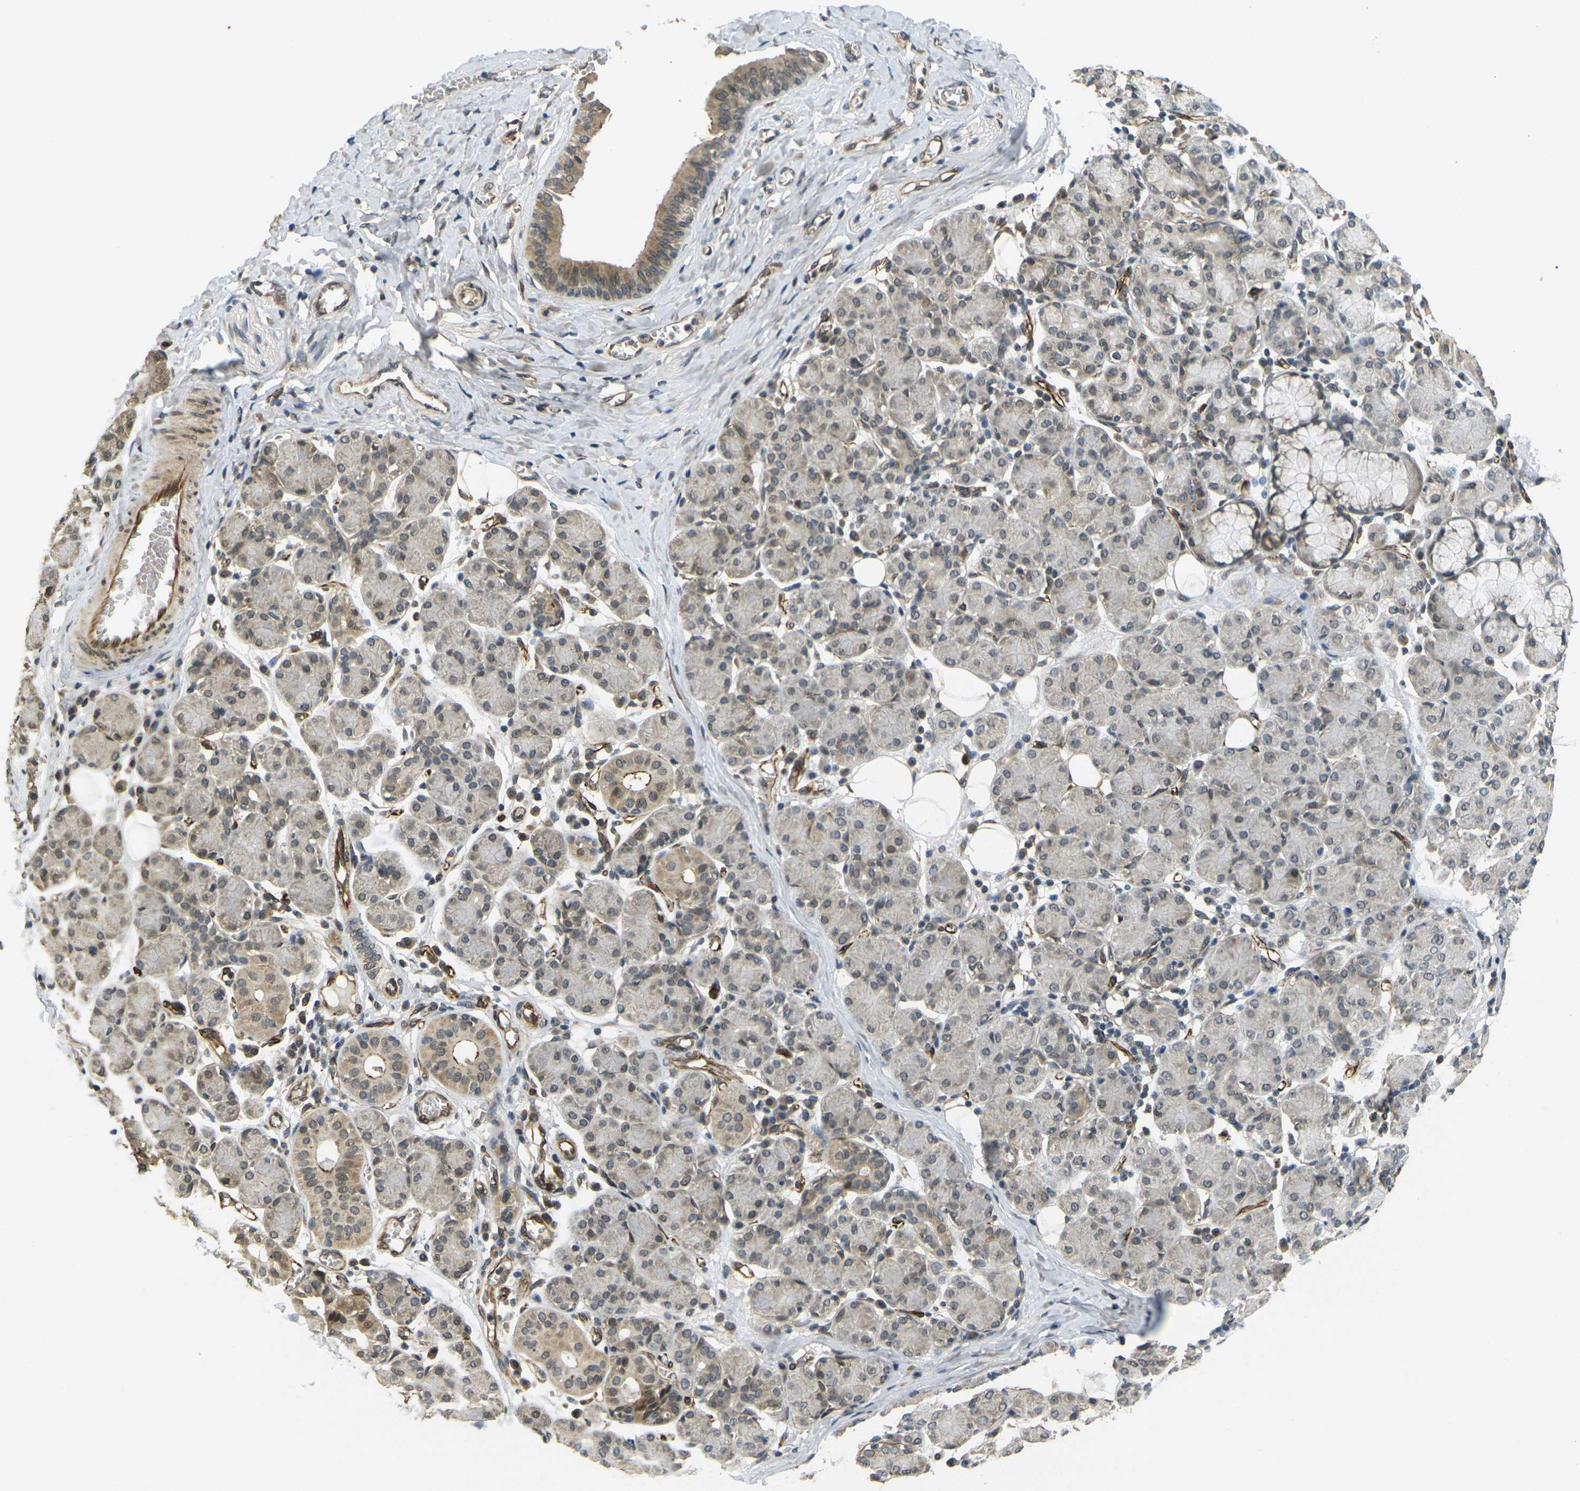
{"staining": {"intensity": "moderate", "quantity": "<25%", "location": "cytoplasmic/membranous"}, "tissue": "salivary gland", "cell_type": "Glandular cells", "image_type": "normal", "snomed": [{"axis": "morphology", "description": "Normal tissue, NOS"}, {"axis": "morphology", "description": "Inflammation, NOS"}, {"axis": "topography", "description": "Lymph node"}, {"axis": "topography", "description": "Salivary gland"}], "caption": "A high-resolution photomicrograph shows IHC staining of normal salivary gland, which shows moderate cytoplasmic/membranous staining in about <25% of glandular cells. (DAB (3,3'-diaminobenzidine) IHC, brown staining for protein, blue staining for nuclei).", "gene": "FUT11", "patient": {"sex": "male", "age": 3}}